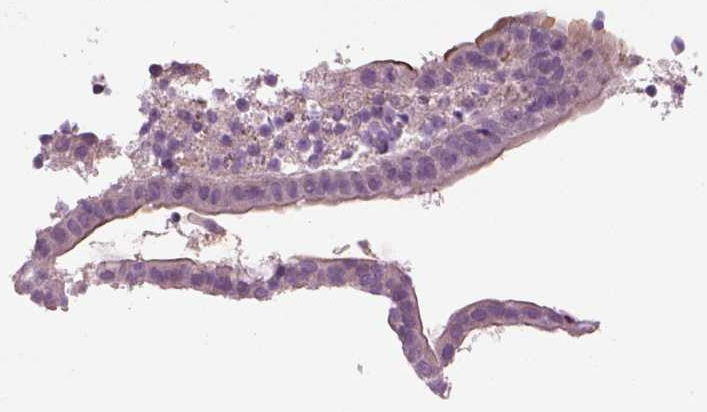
{"staining": {"intensity": "negative", "quantity": "none", "location": "none"}, "tissue": "appendix", "cell_type": "Glandular cells", "image_type": "normal", "snomed": [{"axis": "morphology", "description": "Normal tissue, NOS"}, {"axis": "topography", "description": "Appendix"}], "caption": "A micrograph of appendix stained for a protein demonstrates no brown staining in glandular cells. The staining was performed using DAB to visualize the protein expression in brown, while the nuclei were stained in blue with hematoxylin (Magnification: 20x).", "gene": "LRRIQ3", "patient": {"sex": "female", "age": 32}}